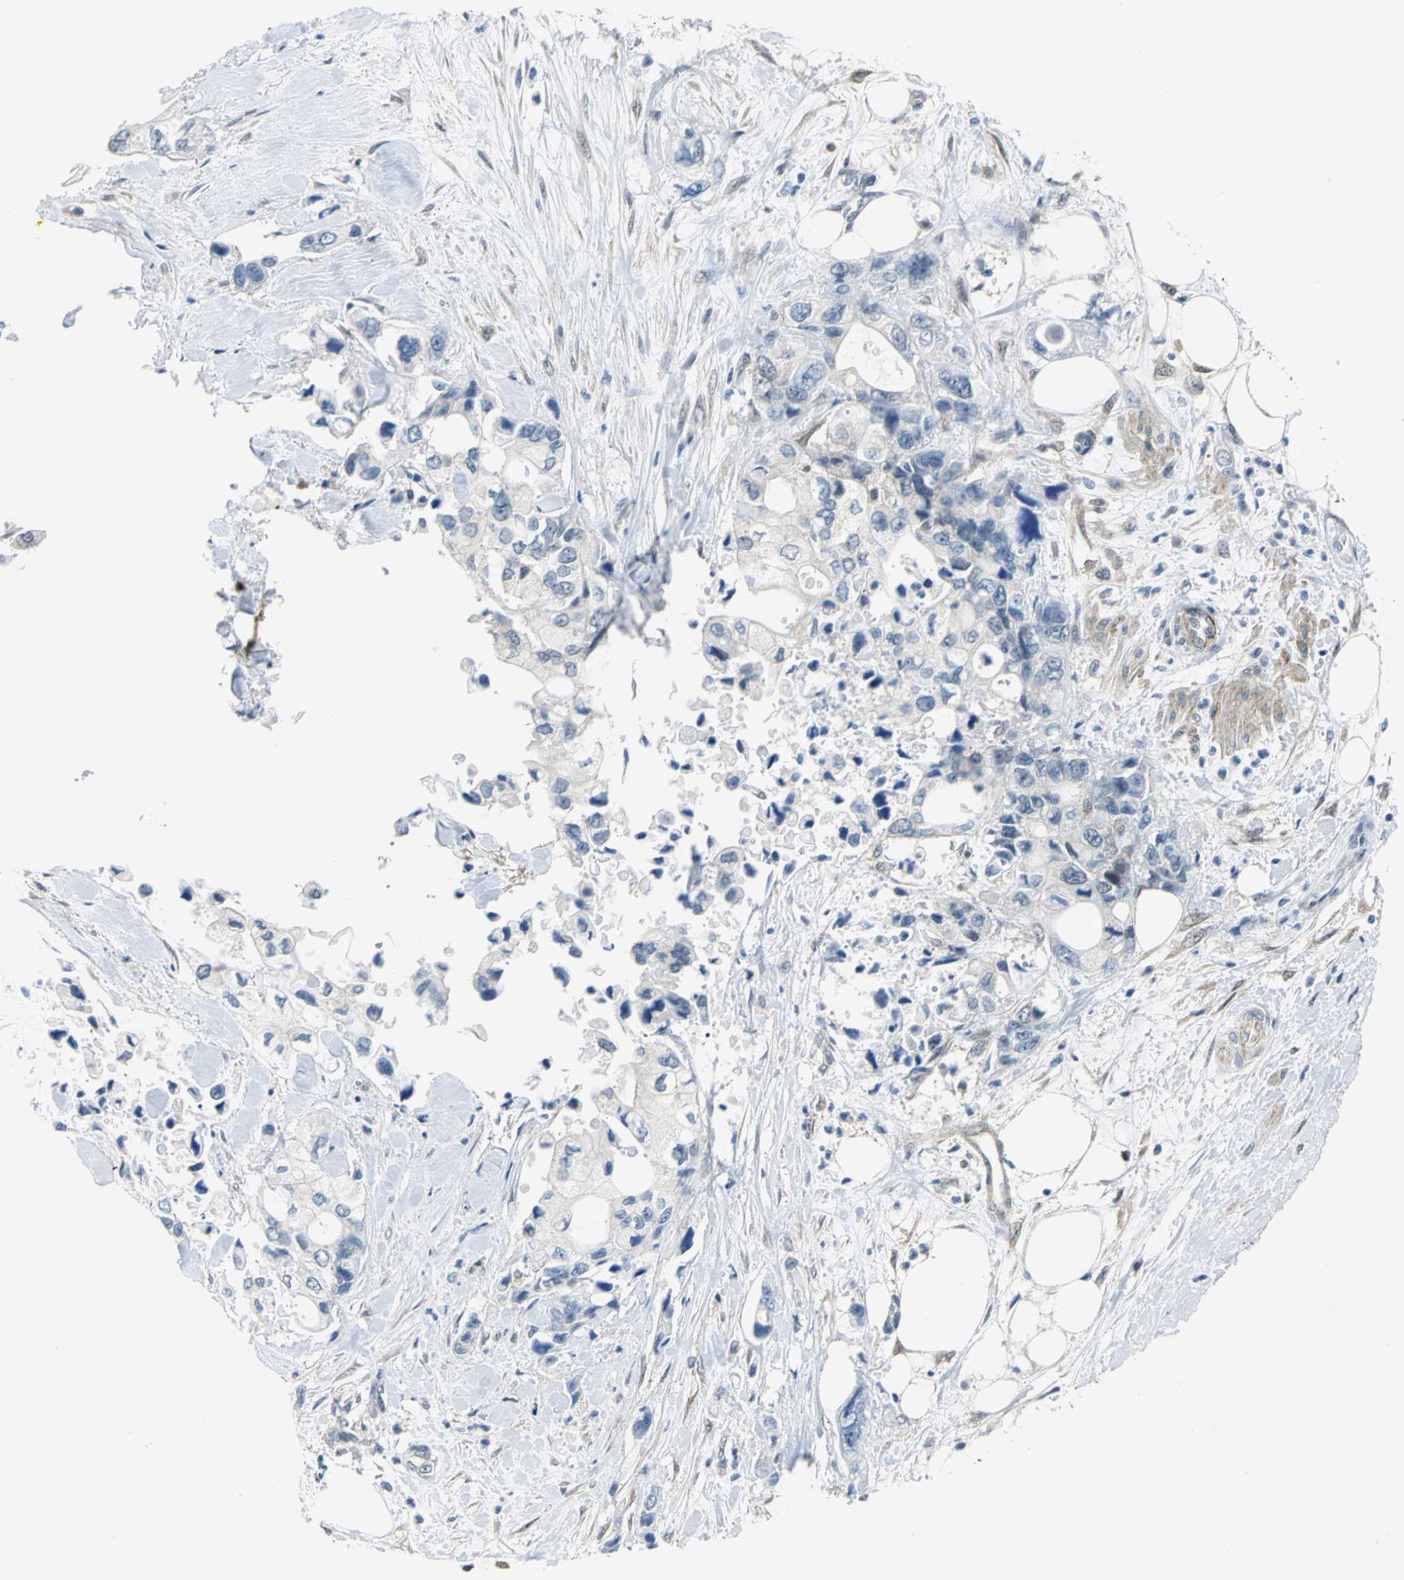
{"staining": {"intensity": "negative", "quantity": "none", "location": "none"}, "tissue": "pancreatic cancer", "cell_type": "Tumor cells", "image_type": "cancer", "snomed": [{"axis": "morphology", "description": "Adenocarcinoma, NOS"}, {"axis": "topography", "description": "Pancreas"}], "caption": "Immunohistochemistry (IHC) of pancreatic cancer displays no staining in tumor cells.", "gene": "PGM3", "patient": {"sex": "male", "age": 70}}